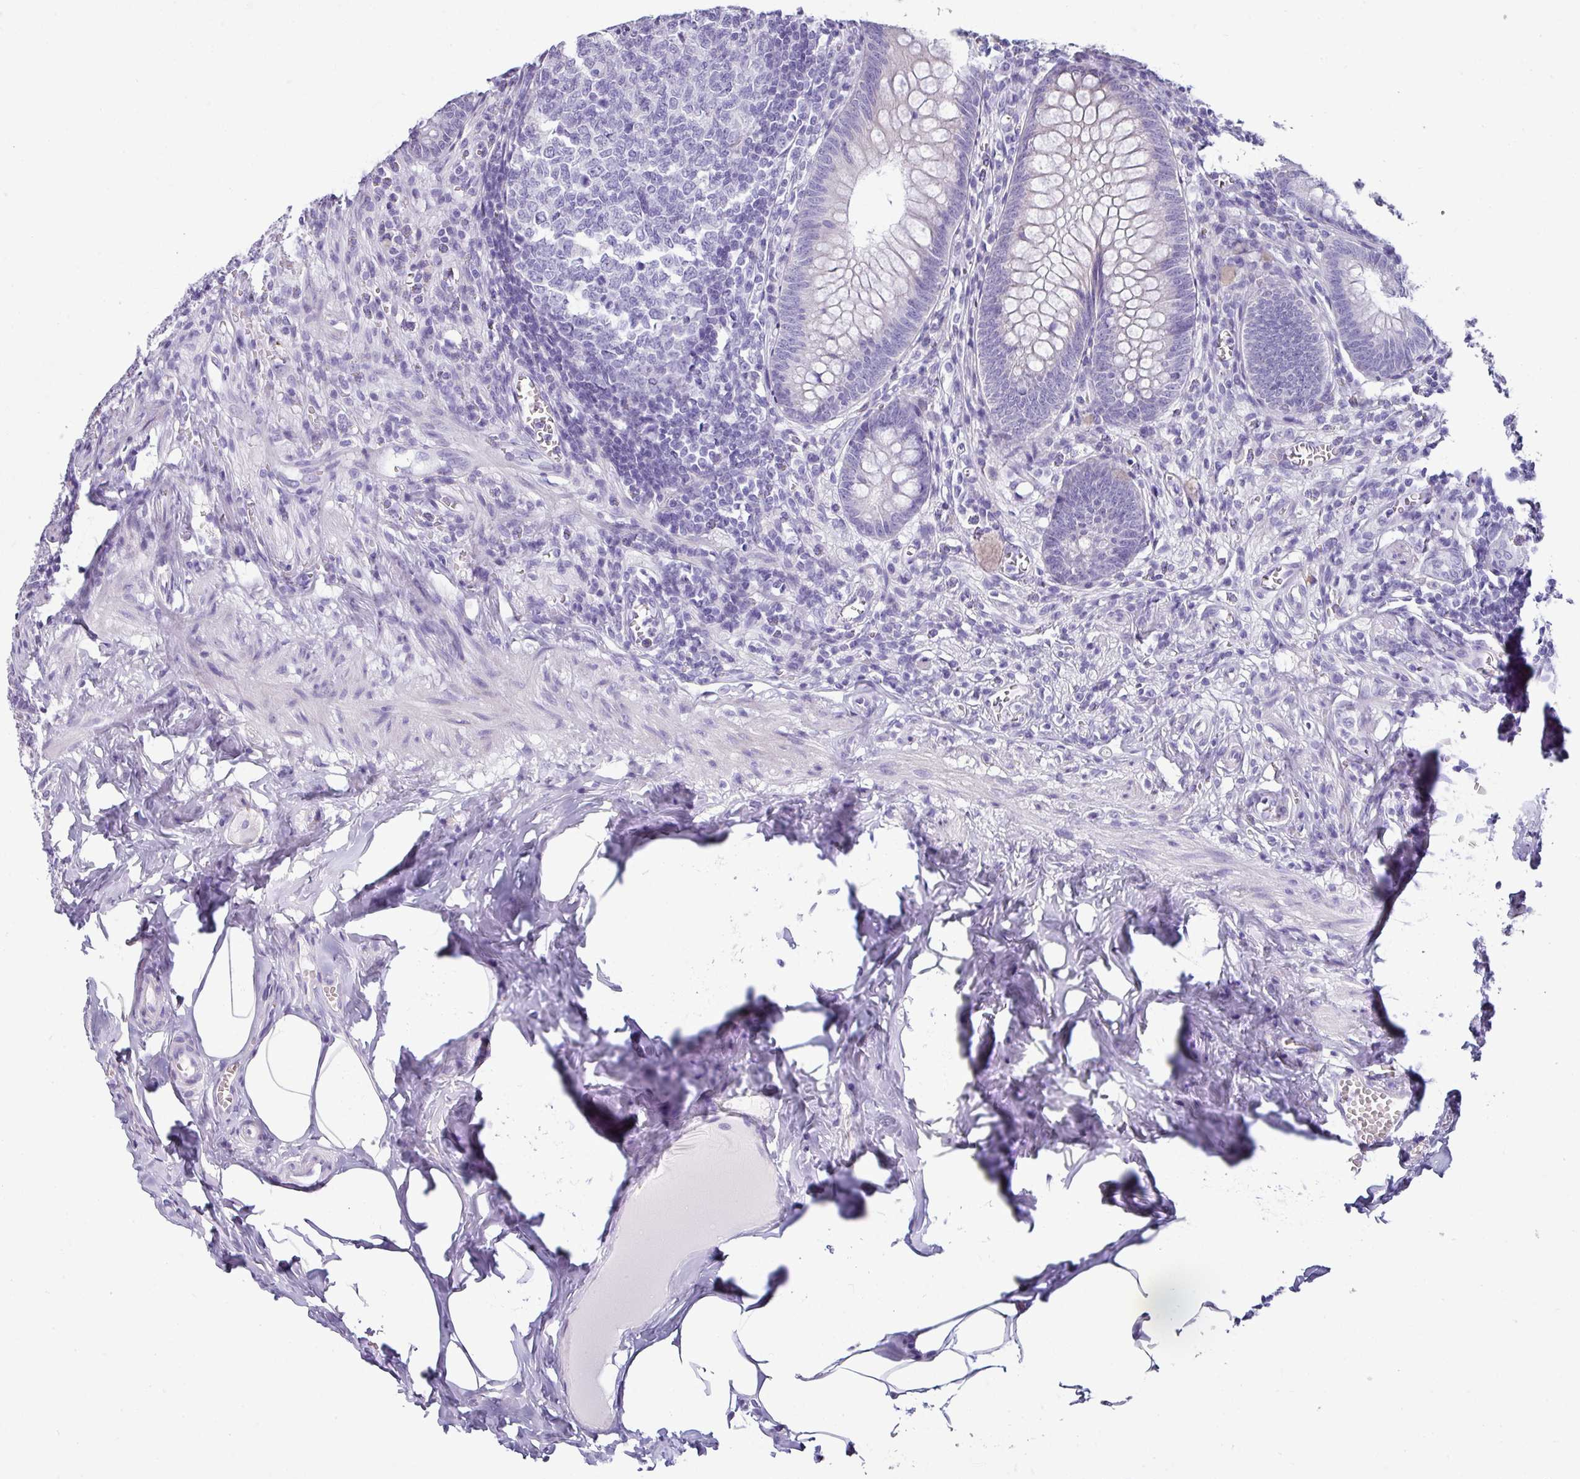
{"staining": {"intensity": "negative", "quantity": "none", "location": "none"}, "tissue": "appendix", "cell_type": "Glandular cells", "image_type": "normal", "snomed": [{"axis": "morphology", "description": "Normal tissue, NOS"}, {"axis": "topography", "description": "Appendix"}], "caption": "A high-resolution micrograph shows IHC staining of benign appendix, which shows no significant positivity in glandular cells.", "gene": "VCX2", "patient": {"sex": "male", "age": 56}}